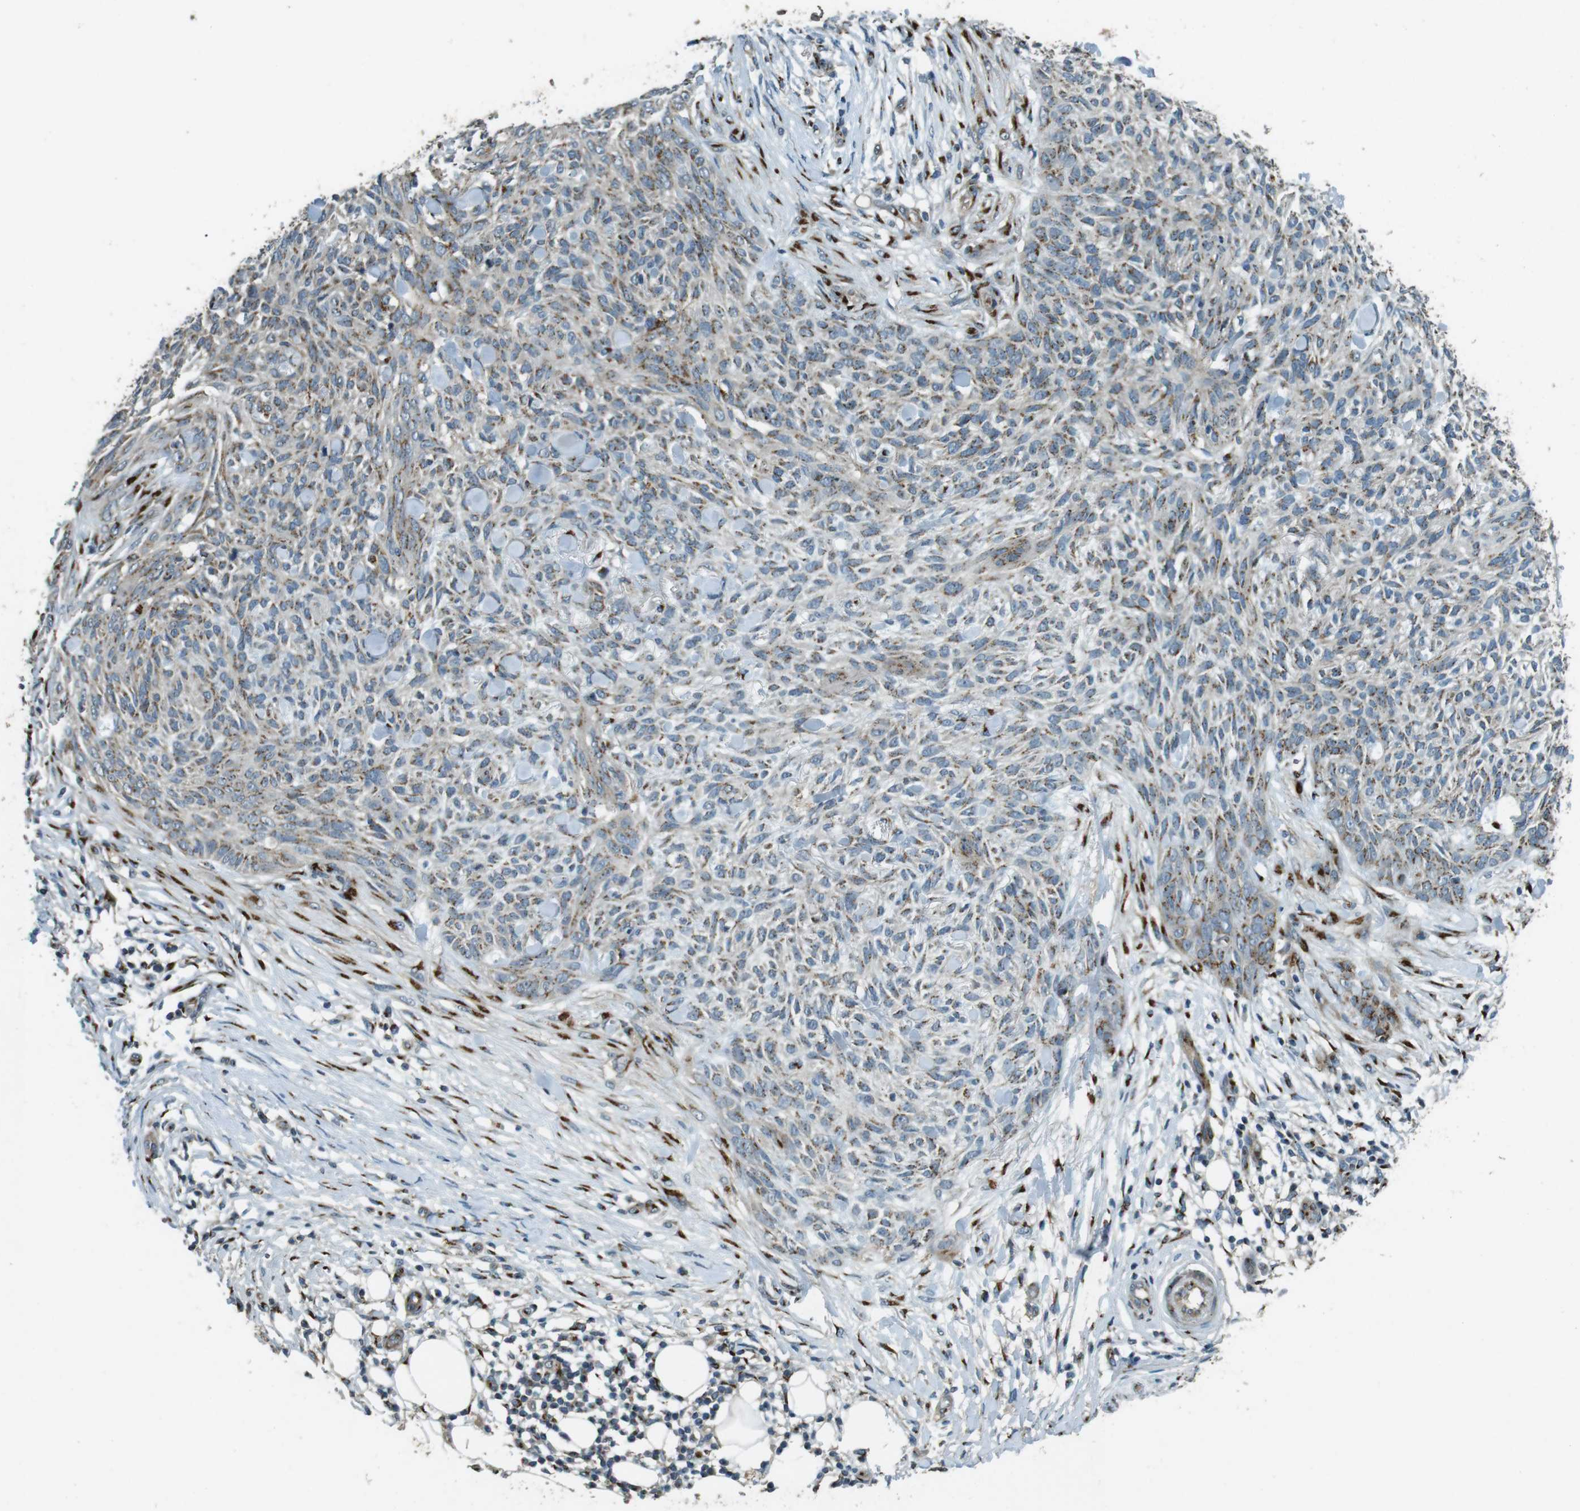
{"staining": {"intensity": "weak", "quantity": ">75%", "location": "cytoplasmic/membranous"}, "tissue": "skin cancer", "cell_type": "Tumor cells", "image_type": "cancer", "snomed": [{"axis": "morphology", "description": "Basal cell carcinoma"}, {"axis": "topography", "description": "Skin"}], "caption": "About >75% of tumor cells in human basal cell carcinoma (skin) show weak cytoplasmic/membranous protein expression as visualized by brown immunohistochemical staining.", "gene": "TMEM115", "patient": {"sex": "female", "age": 84}}